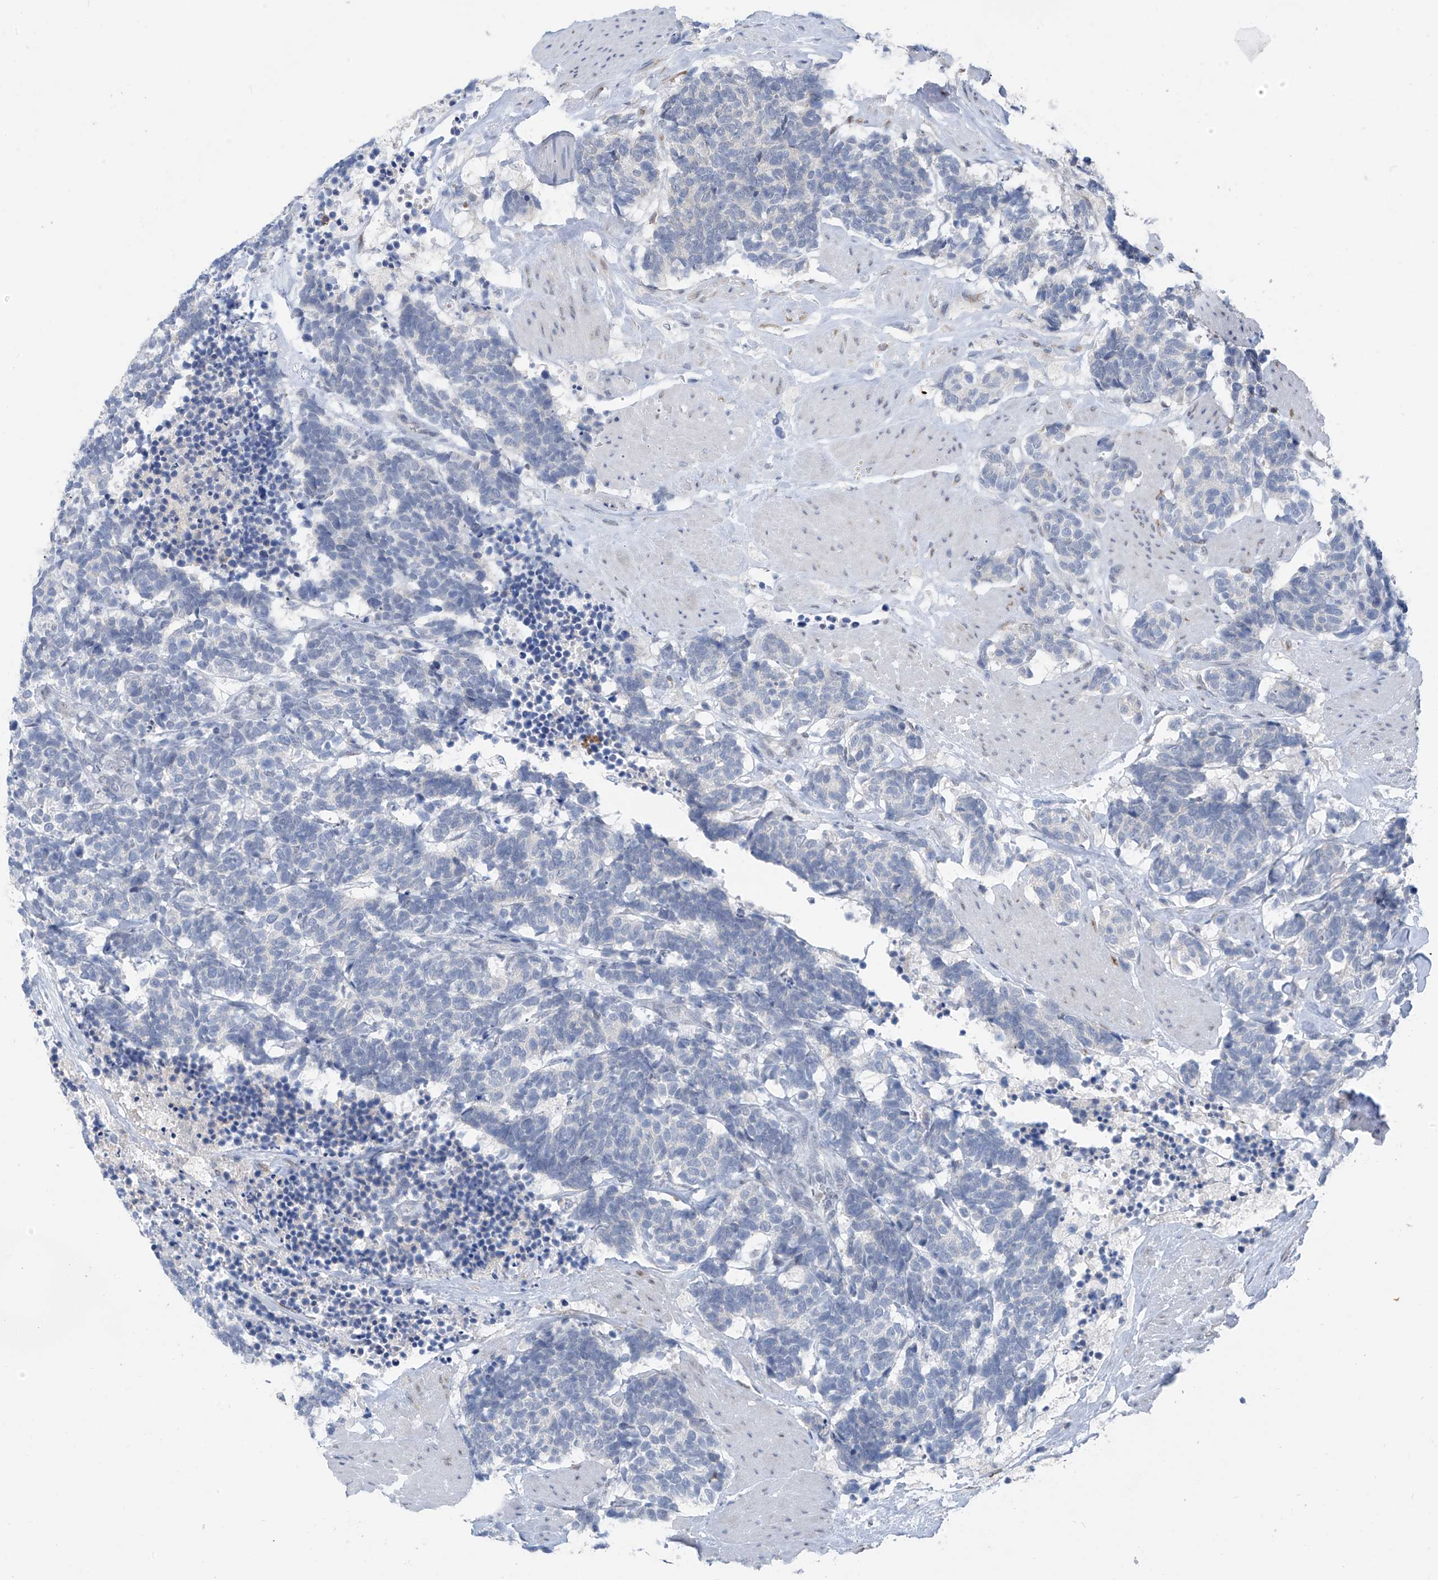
{"staining": {"intensity": "negative", "quantity": "none", "location": "none"}, "tissue": "carcinoid", "cell_type": "Tumor cells", "image_type": "cancer", "snomed": [{"axis": "morphology", "description": "Carcinoma, NOS"}, {"axis": "morphology", "description": "Carcinoid, malignant, NOS"}, {"axis": "topography", "description": "Urinary bladder"}], "caption": "The photomicrograph reveals no significant staining in tumor cells of carcinoid. (DAB immunohistochemistry with hematoxylin counter stain).", "gene": "CYP4V2", "patient": {"sex": "male", "age": 57}}